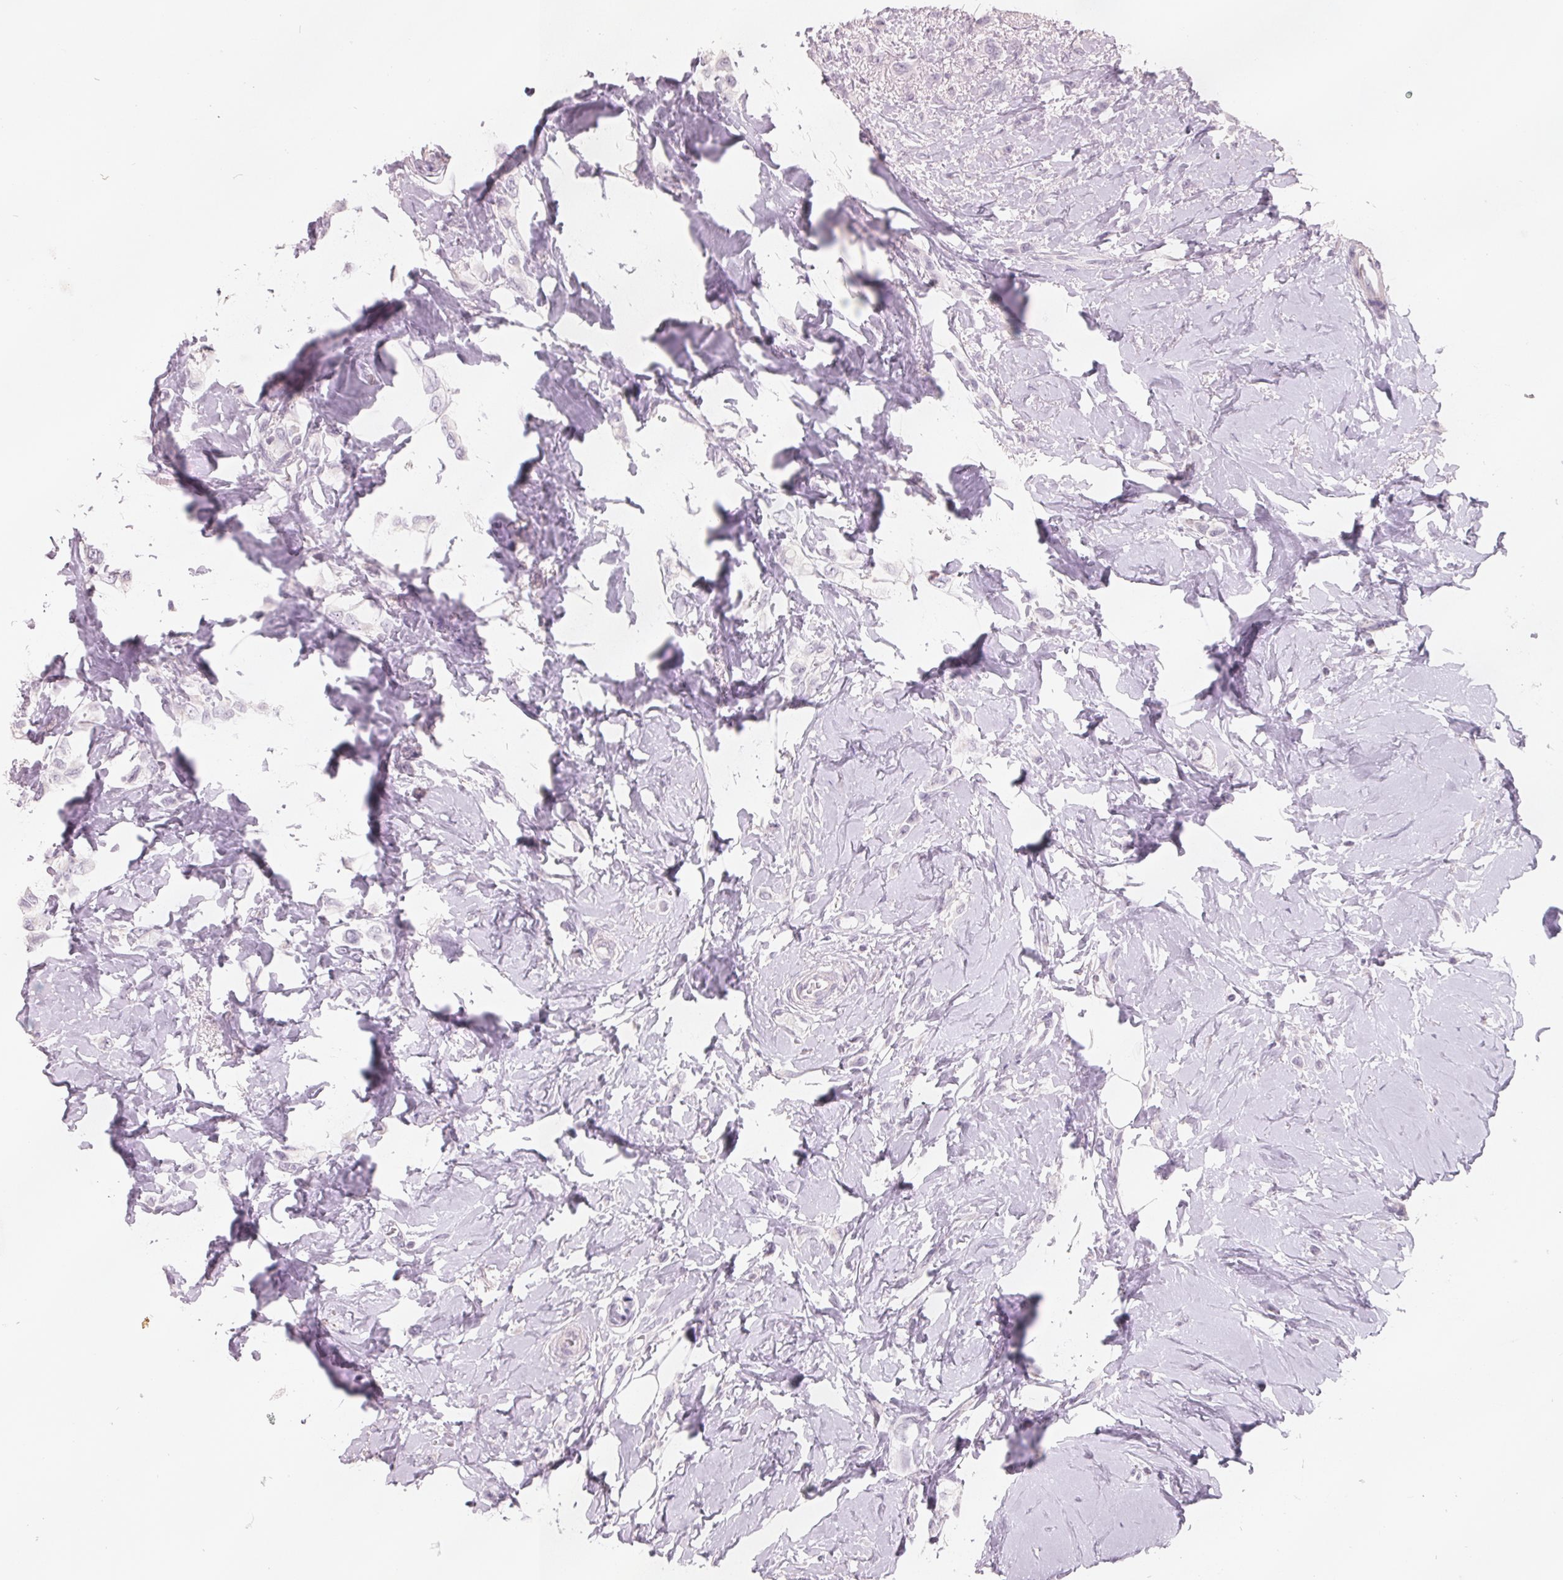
{"staining": {"intensity": "negative", "quantity": "none", "location": "none"}, "tissue": "breast cancer", "cell_type": "Tumor cells", "image_type": "cancer", "snomed": [{"axis": "morphology", "description": "Lobular carcinoma"}, {"axis": "topography", "description": "Breast"}], "caption": "Immunohistochemical staining of human lobular carcinoma (breast) displays no significant staining in tumor cells.", "gene": "FTCD", "patient": {"sex": "female", "age": 66}}